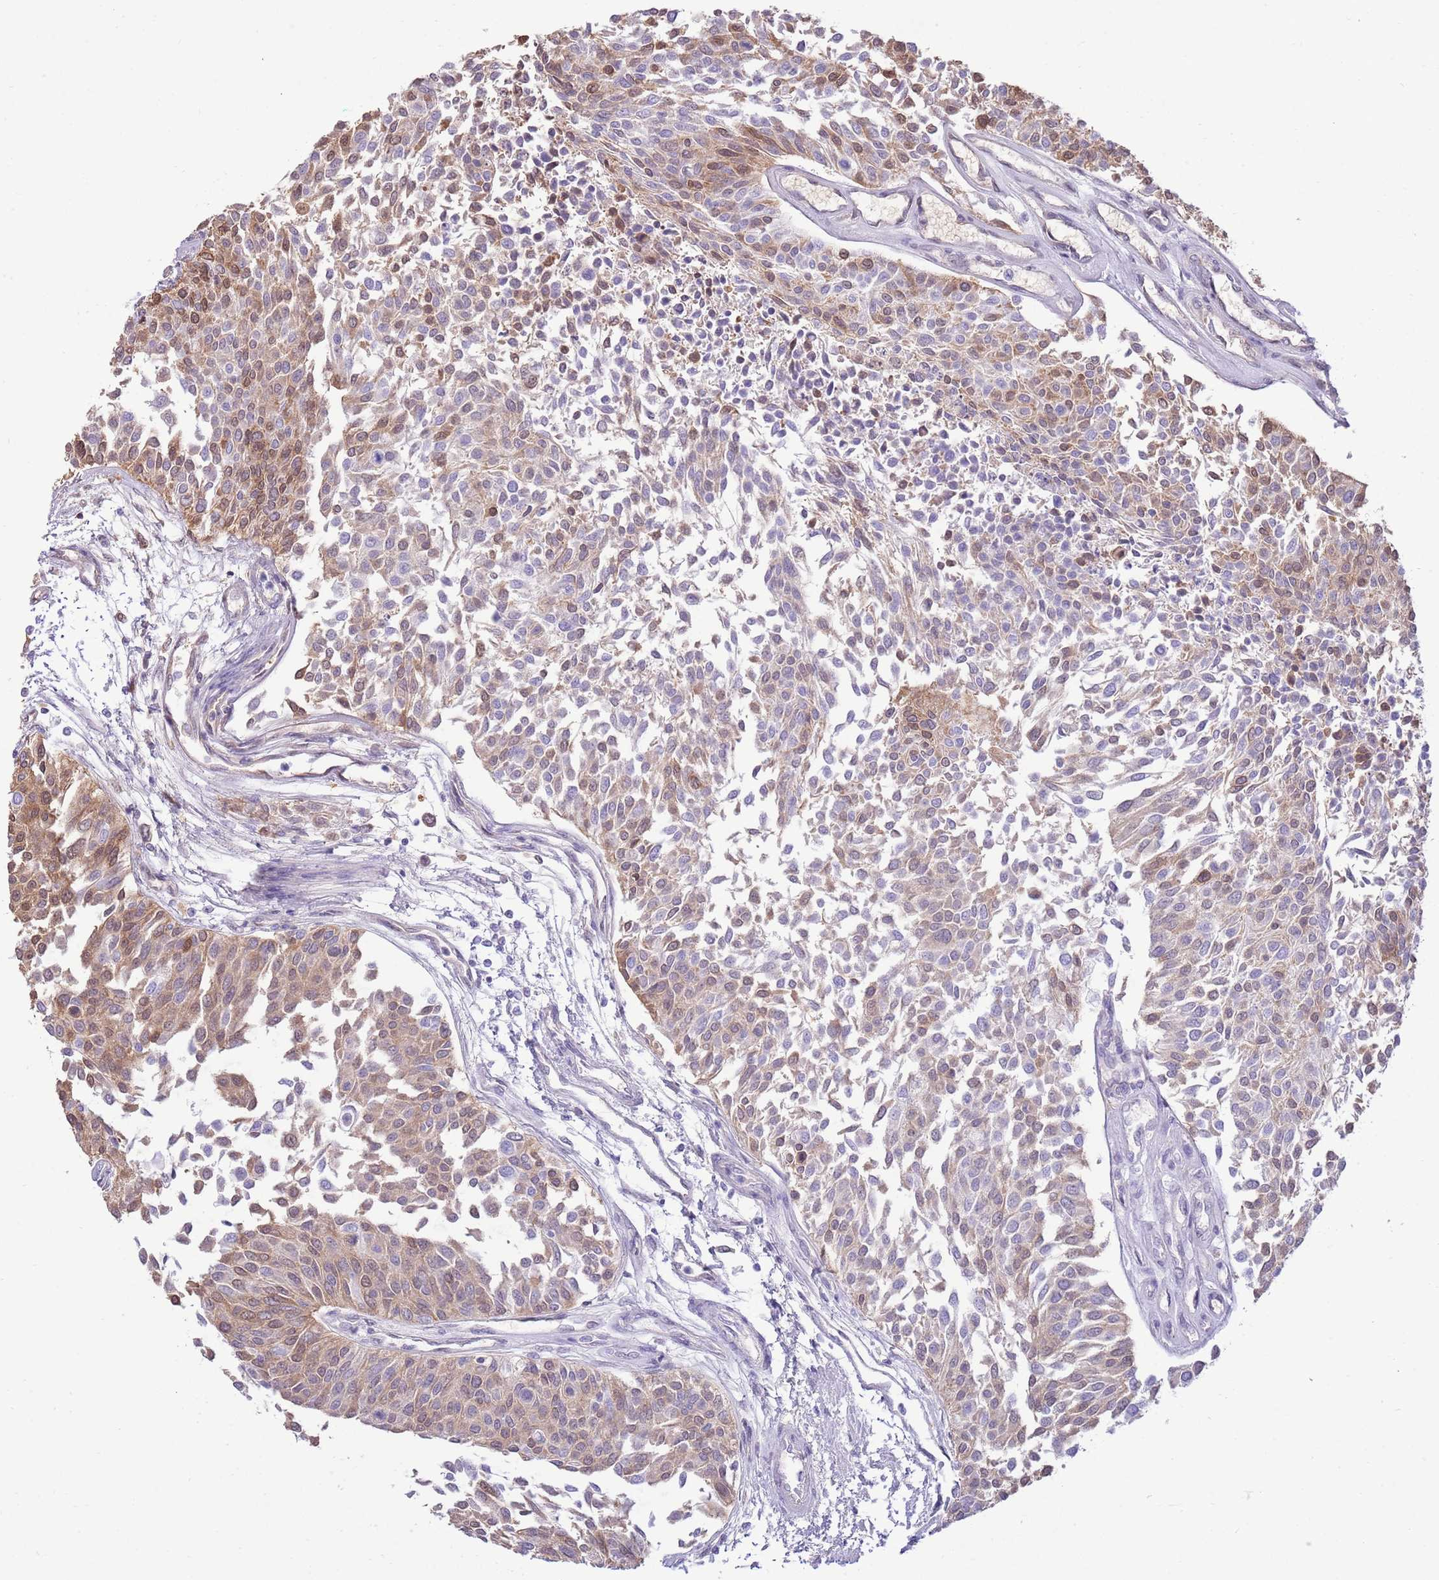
{"staining": {"intensity": "moderate", "quantity": "25%-75%", "location": "cytoplasmic/membranous"}, "tissue": "urothelial cancer", "cell_type": "Tumor cells", "image_type": "cancer", "snomed": [{"axis": "morphology", "description": "Urothelial carcinoma, NOS"}, {"axis": "topography", "description": "Urinary bladder"}], "caption": "Human transitional cell carcinoma stained with a brown dye exhibits moderate cytoplasmic/membranous positive staining in approximately 25%-75% of tumor cells.", "gene": "NSFL1C", "patient": {"sex": "male", "age": 55}}